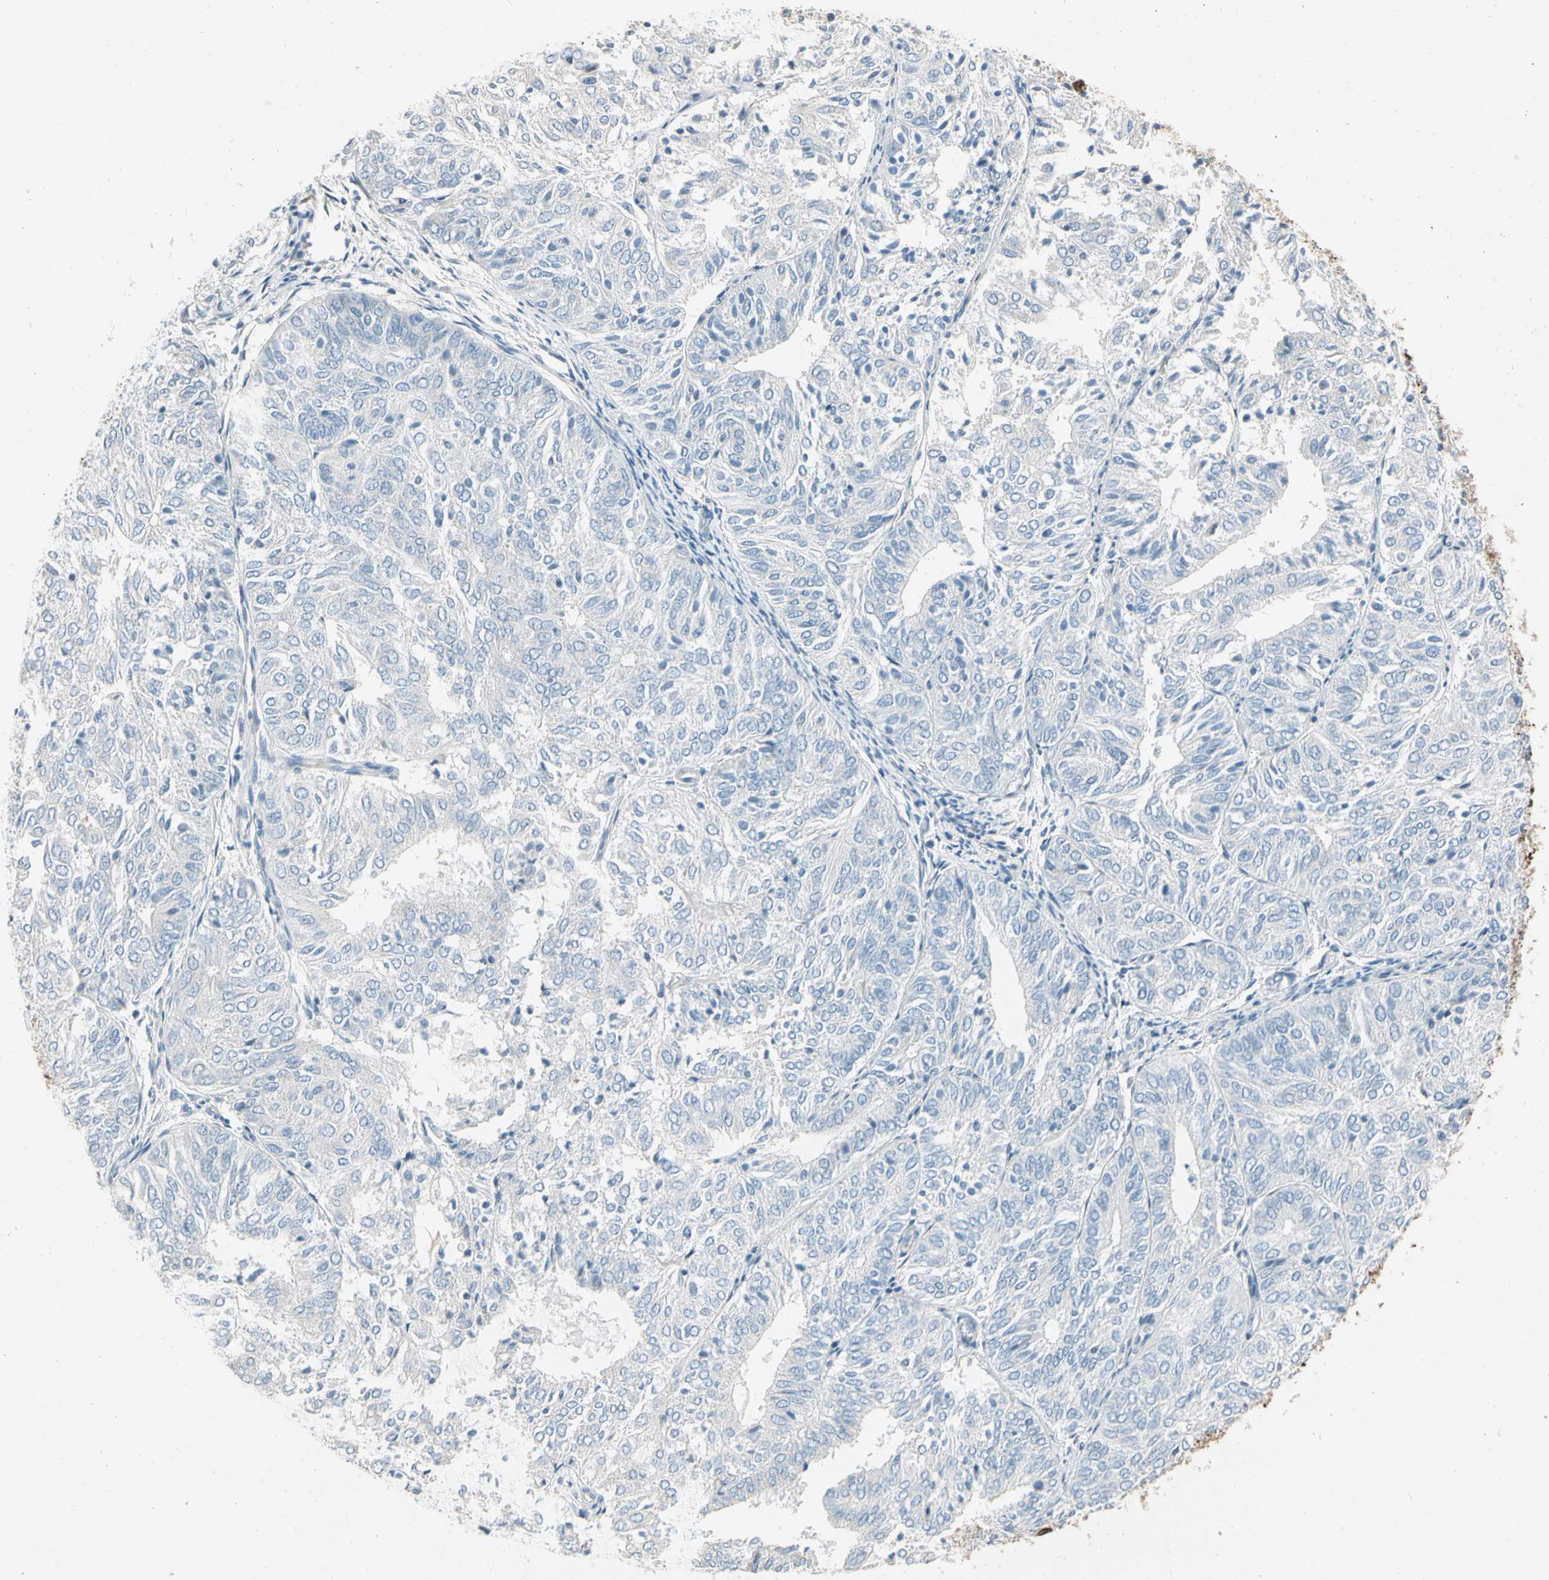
{"staining": {"intensity": "negative", "quantity": "none", "location": "none"}, "tissue": "endometrial cancer", "cell_type": "Tumor cells", "image_type": "cancer", "snomed": [{"axis": "morphology", "description": "Adenocarcinoma, NOS"}, {"axis": "topography", "description": "Uterus"}], "caption": "High magnification brightfield microscopy of endometrial cancer stained with DAB (brown) and counterstained with hematoxylin (blue): tumor cells show no significant positivity.", "gene": "STK40", "patient": {"sex": "female", "age": 60}}